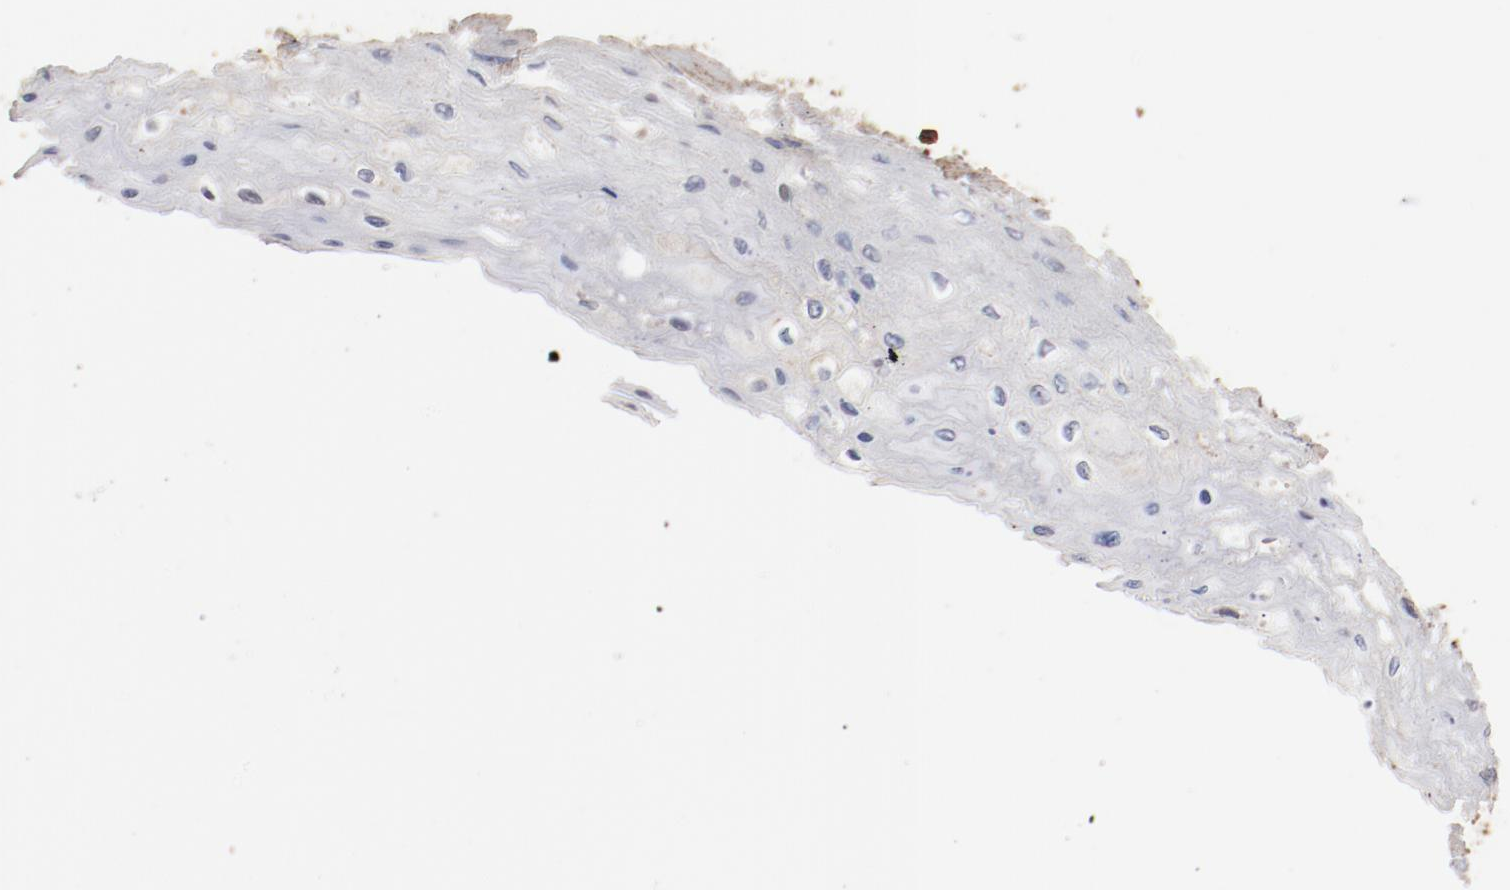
{"staining": {"intensity": "weak", "quantity": ">75%", "location": "cytoplasmic/membranous"}, "tissue": "esophagus", "cell_type": "Squamous epithelial cells", "image_type": "normal", "snomed": [{"axis": "morphology", "description": "Normal tissue, NOS"}, {"axis": "topography", "description": "Esophagus"}], "caption": "Immunohistochemistry photomicrograph of benign esophagus: esophagus stained using IHC demonstrates low levels of weak protein expression localized specifically in the cytoplasmic/membranous of squamous epithelial cells, appearing as a cytoplasmic/membranous brown color.", "gene": "PDIA3", "patient": {"sex": "female", "age": 72}}